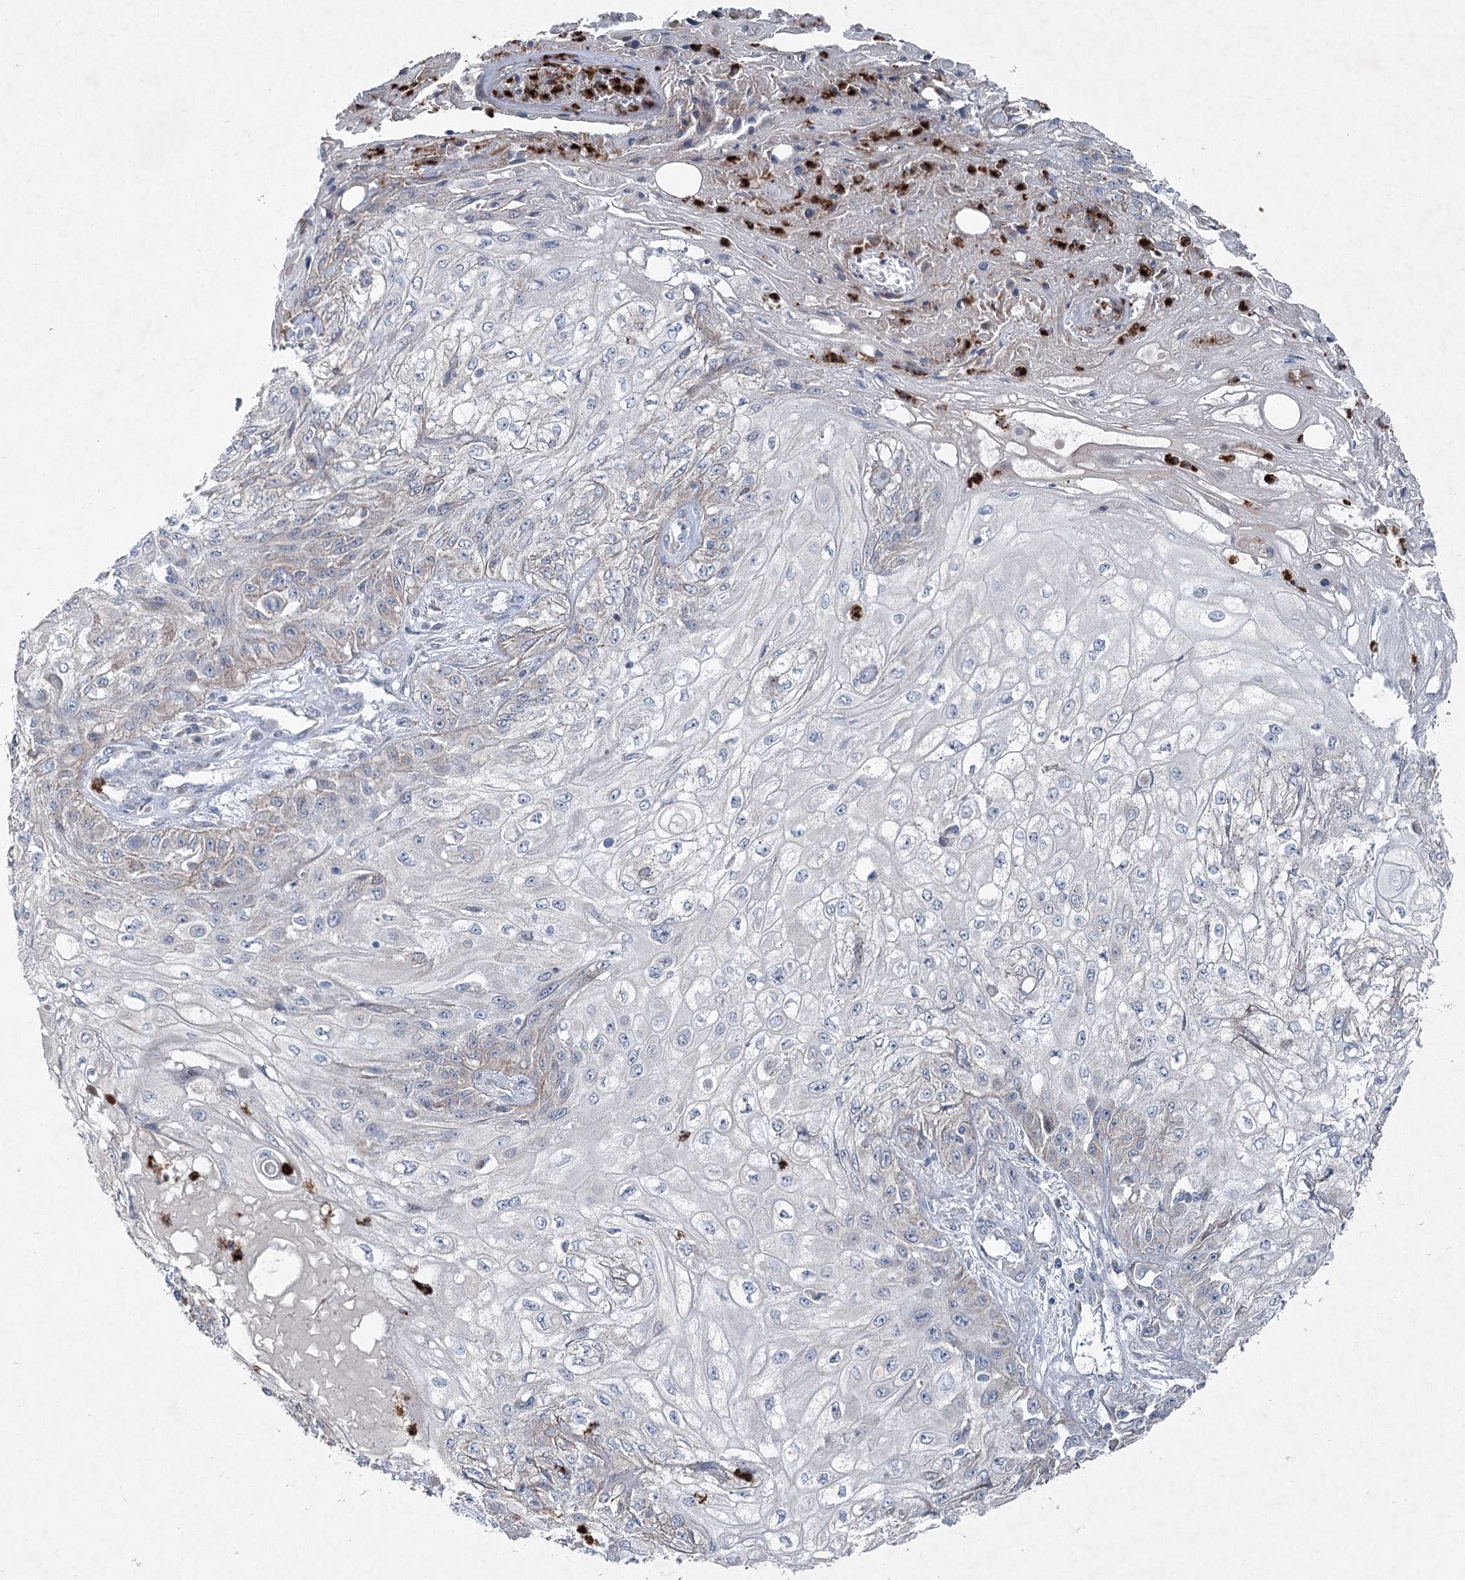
{"staining": {"intensity": "negative", "quantity": "none", "location": "none"}, "tissue": "skin cancer", "cell_type": "Tumor cells", "image_type": "cancer", "snomed": [{"axis": "morphology", "description": "Squamous cell carcinoma, NOS"}, {"axis": "morphology", "description": "Squamous cell carcinoma, metastatic, NOS"}, {"axis": "topography", "description": "Skin"}, {"axis": "topography", "description": "Lymph node"}], "caption": "Image shows no significant protein staining in tumor cells of skin squamous cell carcinoma.", "gene": "PLA2G12A", "patient": {"sex": "male", "age": 75}}